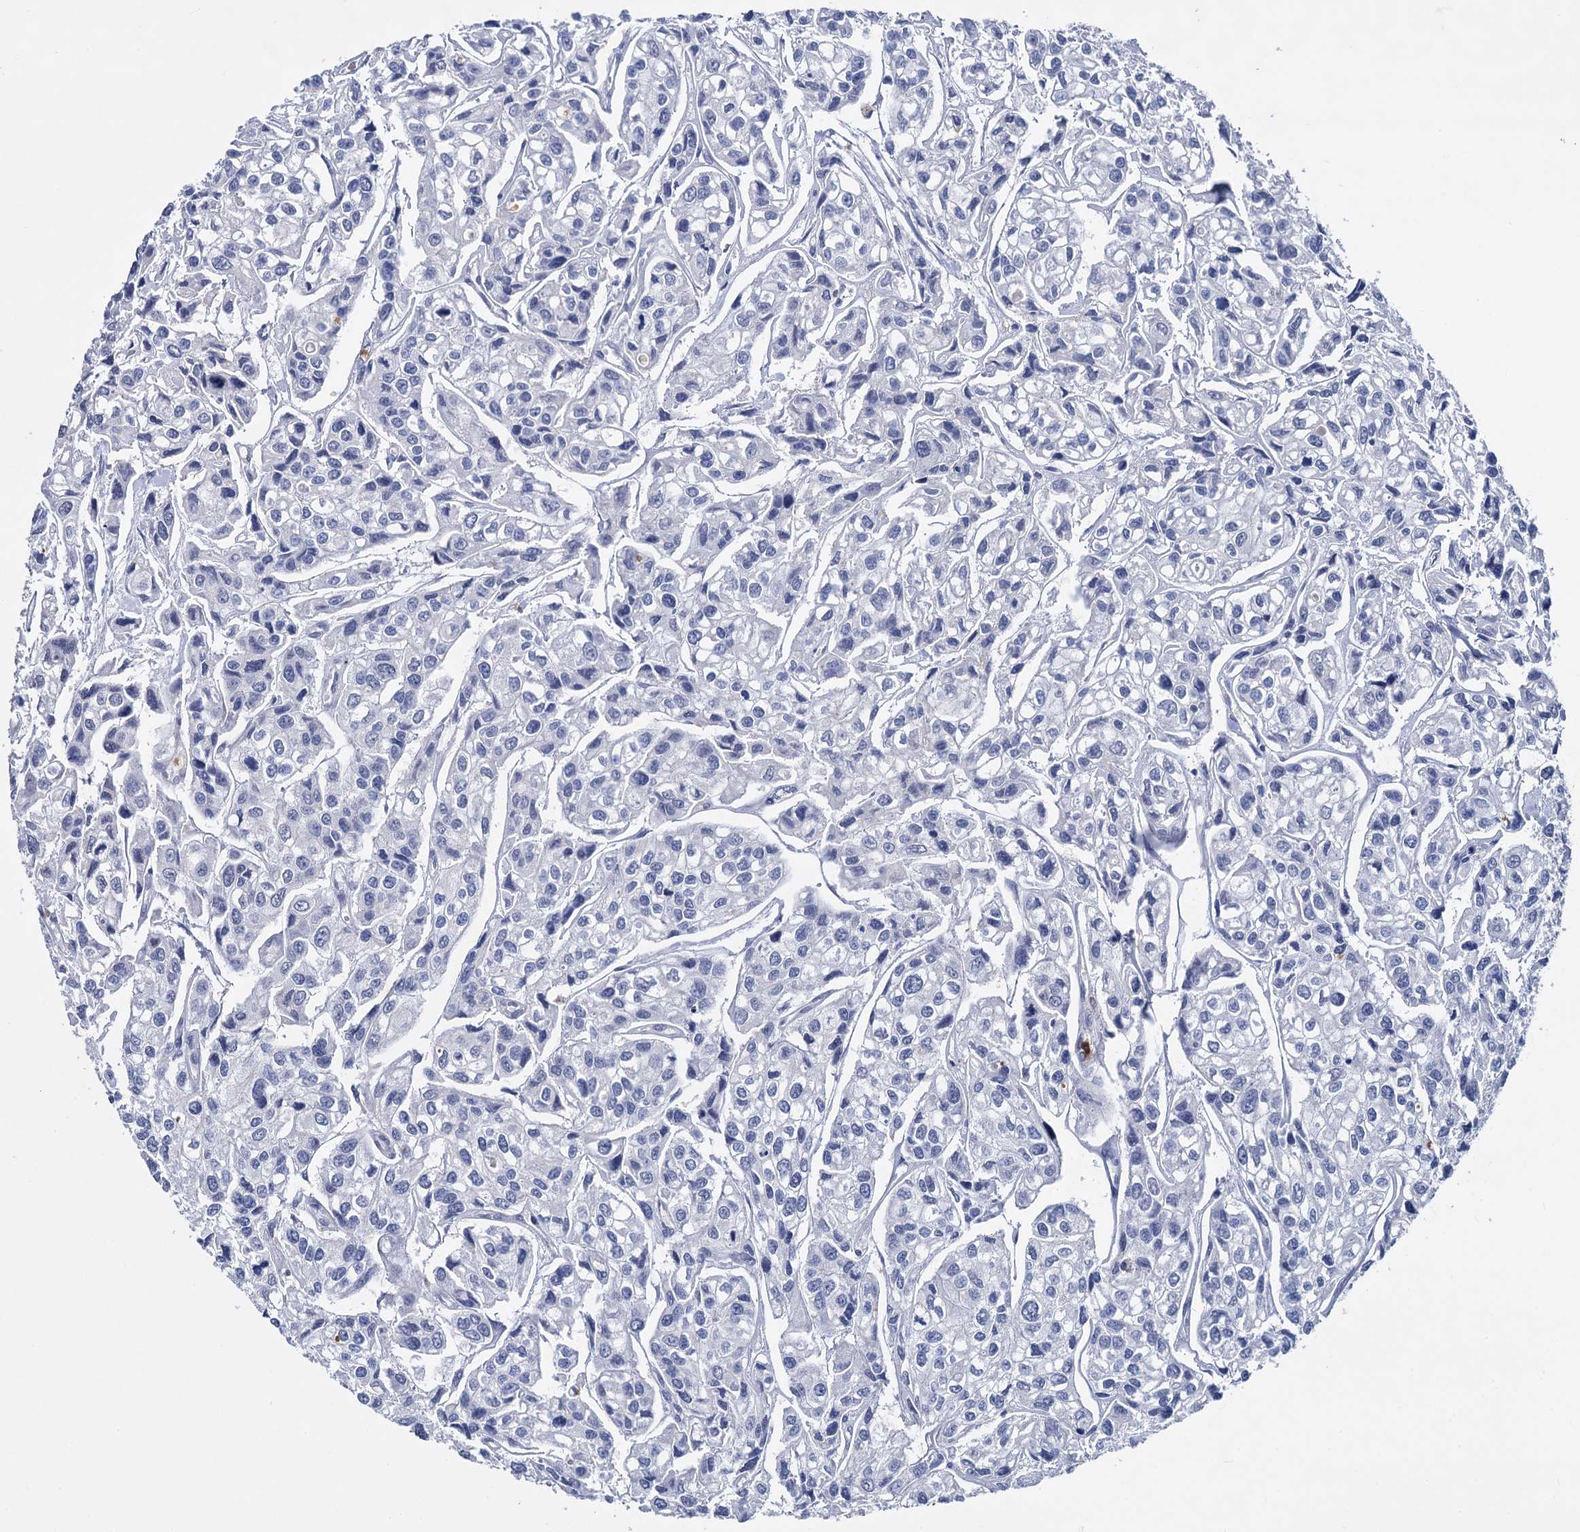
{"staining": {"intensity": "negative", "quantity": "none", "location": "none"}, "tissue": "urothelial cancer", "cell_type": "Tumor cells", "image_type": "cancer", "snomed": [{"axis": "morphology", "description": "Urothelial carcinoma, High grade"}, {"axis": "topography", "description": "Urinary bladder"}], "caption": "High magnification brightfield microscopy of high-grade urothelial carcinoma stained with DAB (brown) and counterstained with hematoxylin (blue): tumor cells show no significant positivity.", "gene": "RHOG", "patient": {"sex": "male", "age": 67}}